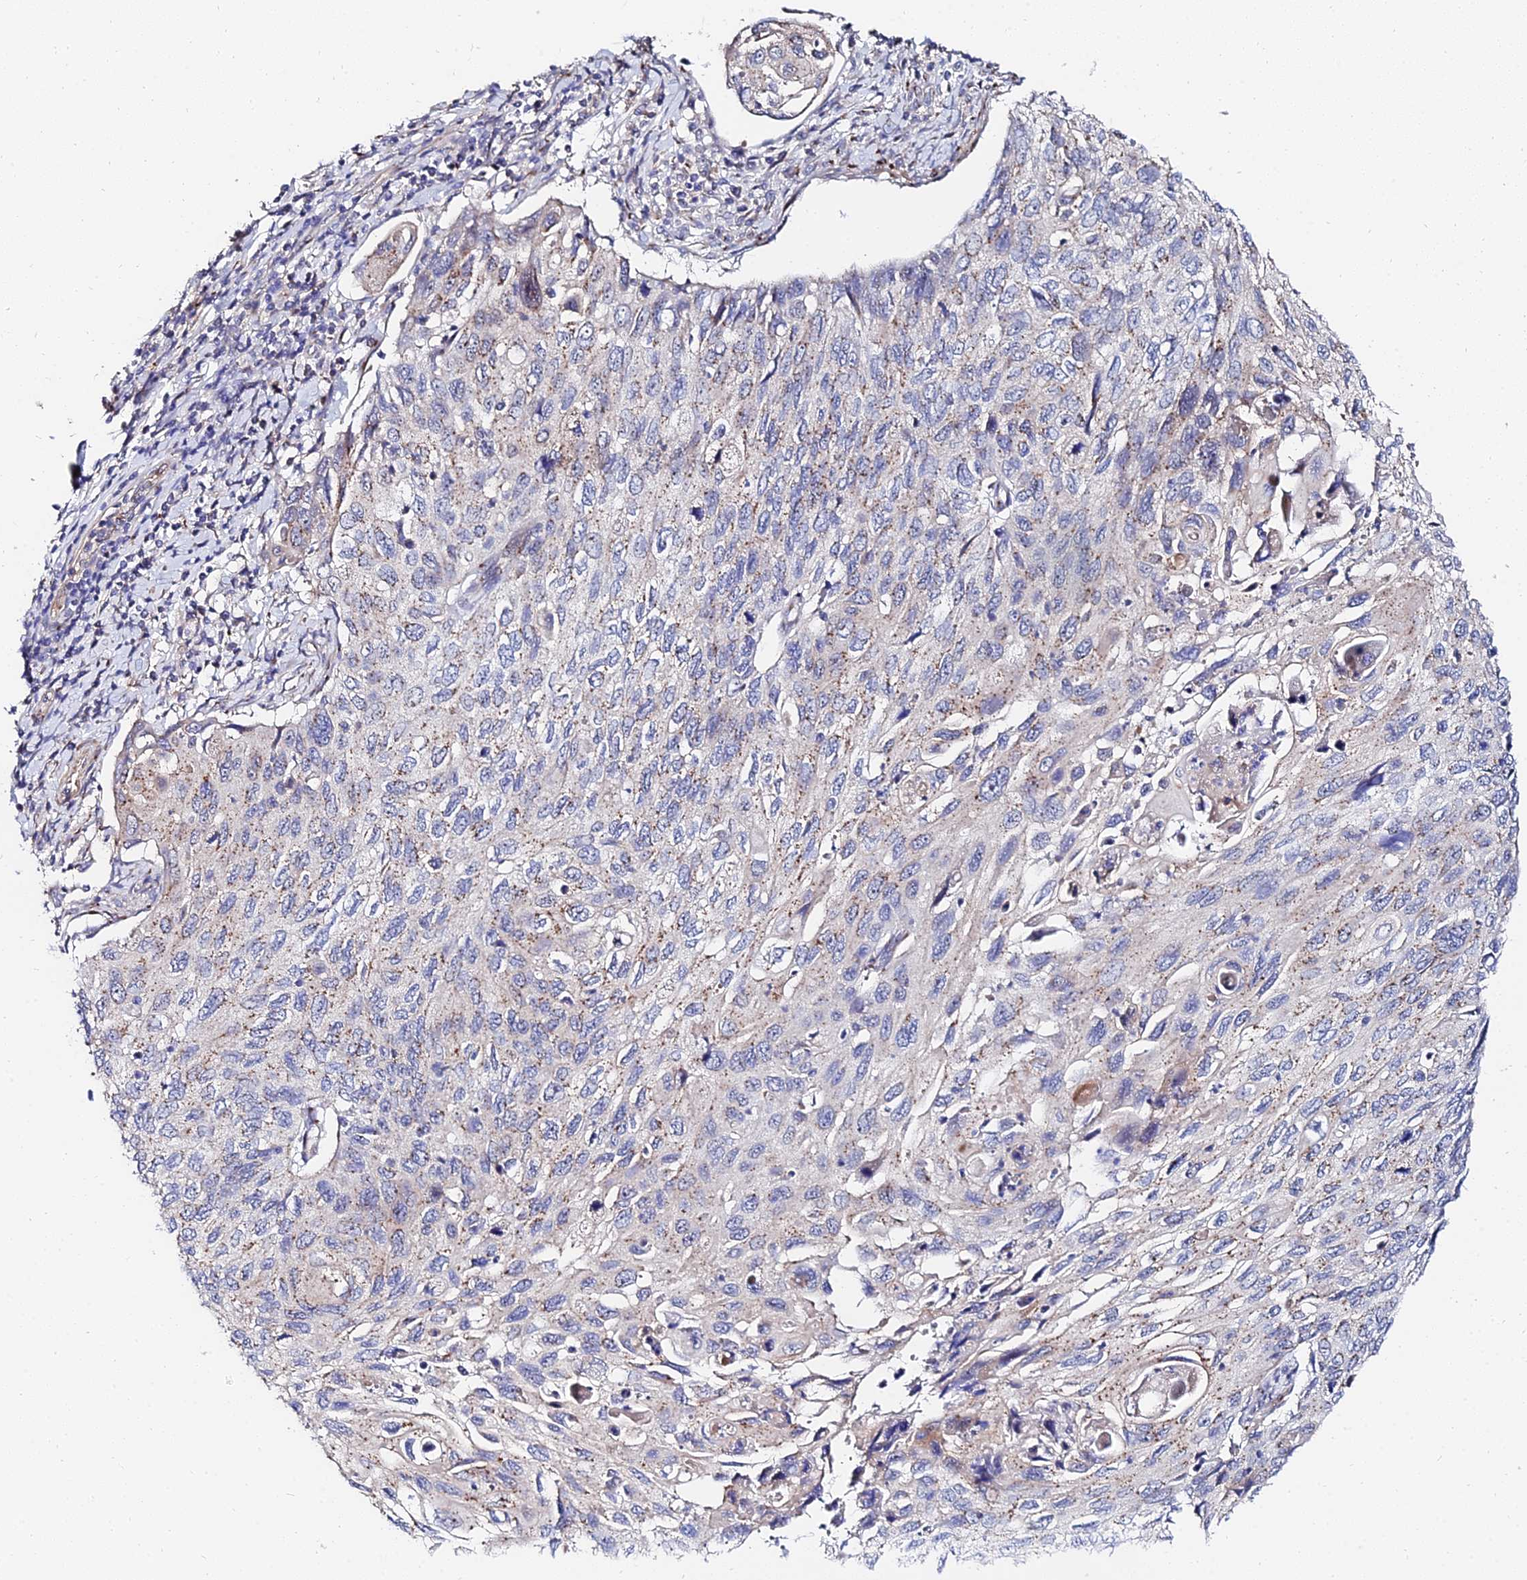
{"staining": {"intensity": "weak", "quantity": "25%-75%", "location": "cytoplasmic/membranous"}, "tissue": "cervical cancer", "cell_type": "Tumor cells", "image_type": "cancer", "snomed": [{"axis": "morphology", "description": "Squamous cell carcinoma, NOS"}, {"axis": "topography", "description": "Cervix"}], "caption": "Immunohistochemistry (IHC) (DAB) staining of human cervical cancer demonstrates weak cytoplasmic/membranous protein expression in about 25%-75% of tumor cells.", "gene": "BORCS8", "patient": {"sex": "female", "age": 70}}